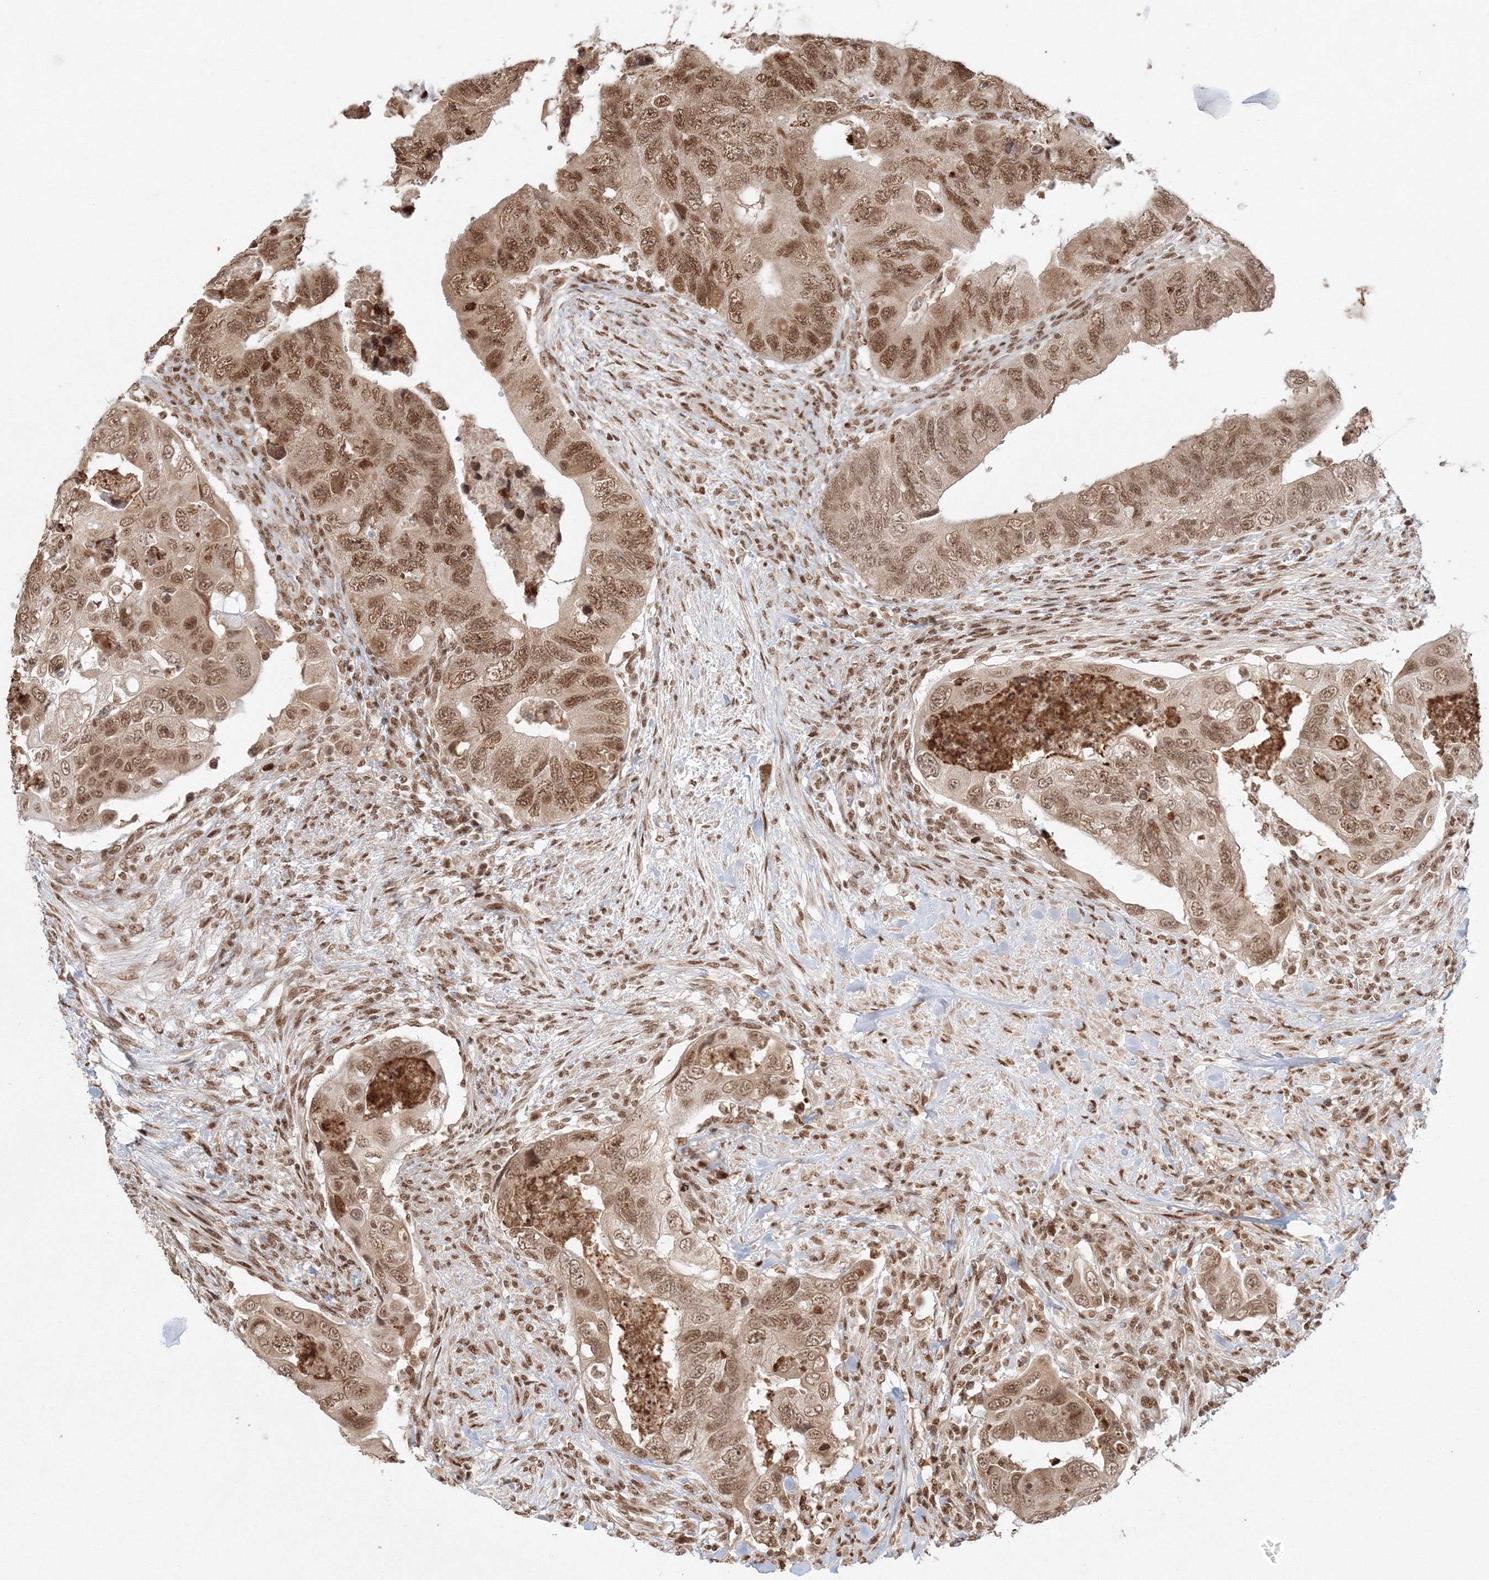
{"staining": {"intensity": "moderate", "quantity": ">75%", "location": "nuclear"}, "tissue": "colorectal cancer", "cell_type": "Tumor cells", "image_type": "cancer", "snomed": [{"axis": "morphology", "description": "Adenocarcinoma, NOS"}, {"axis": "topography", "description": "Rectum"}], "caption": "A brown stain highlights moderate nuclear positivity of a protein in colorectal cancer (adenocarcinoma) tumor cells.", "gene": "KIF20A", "patient": {"sex": "male", "age": 63}}